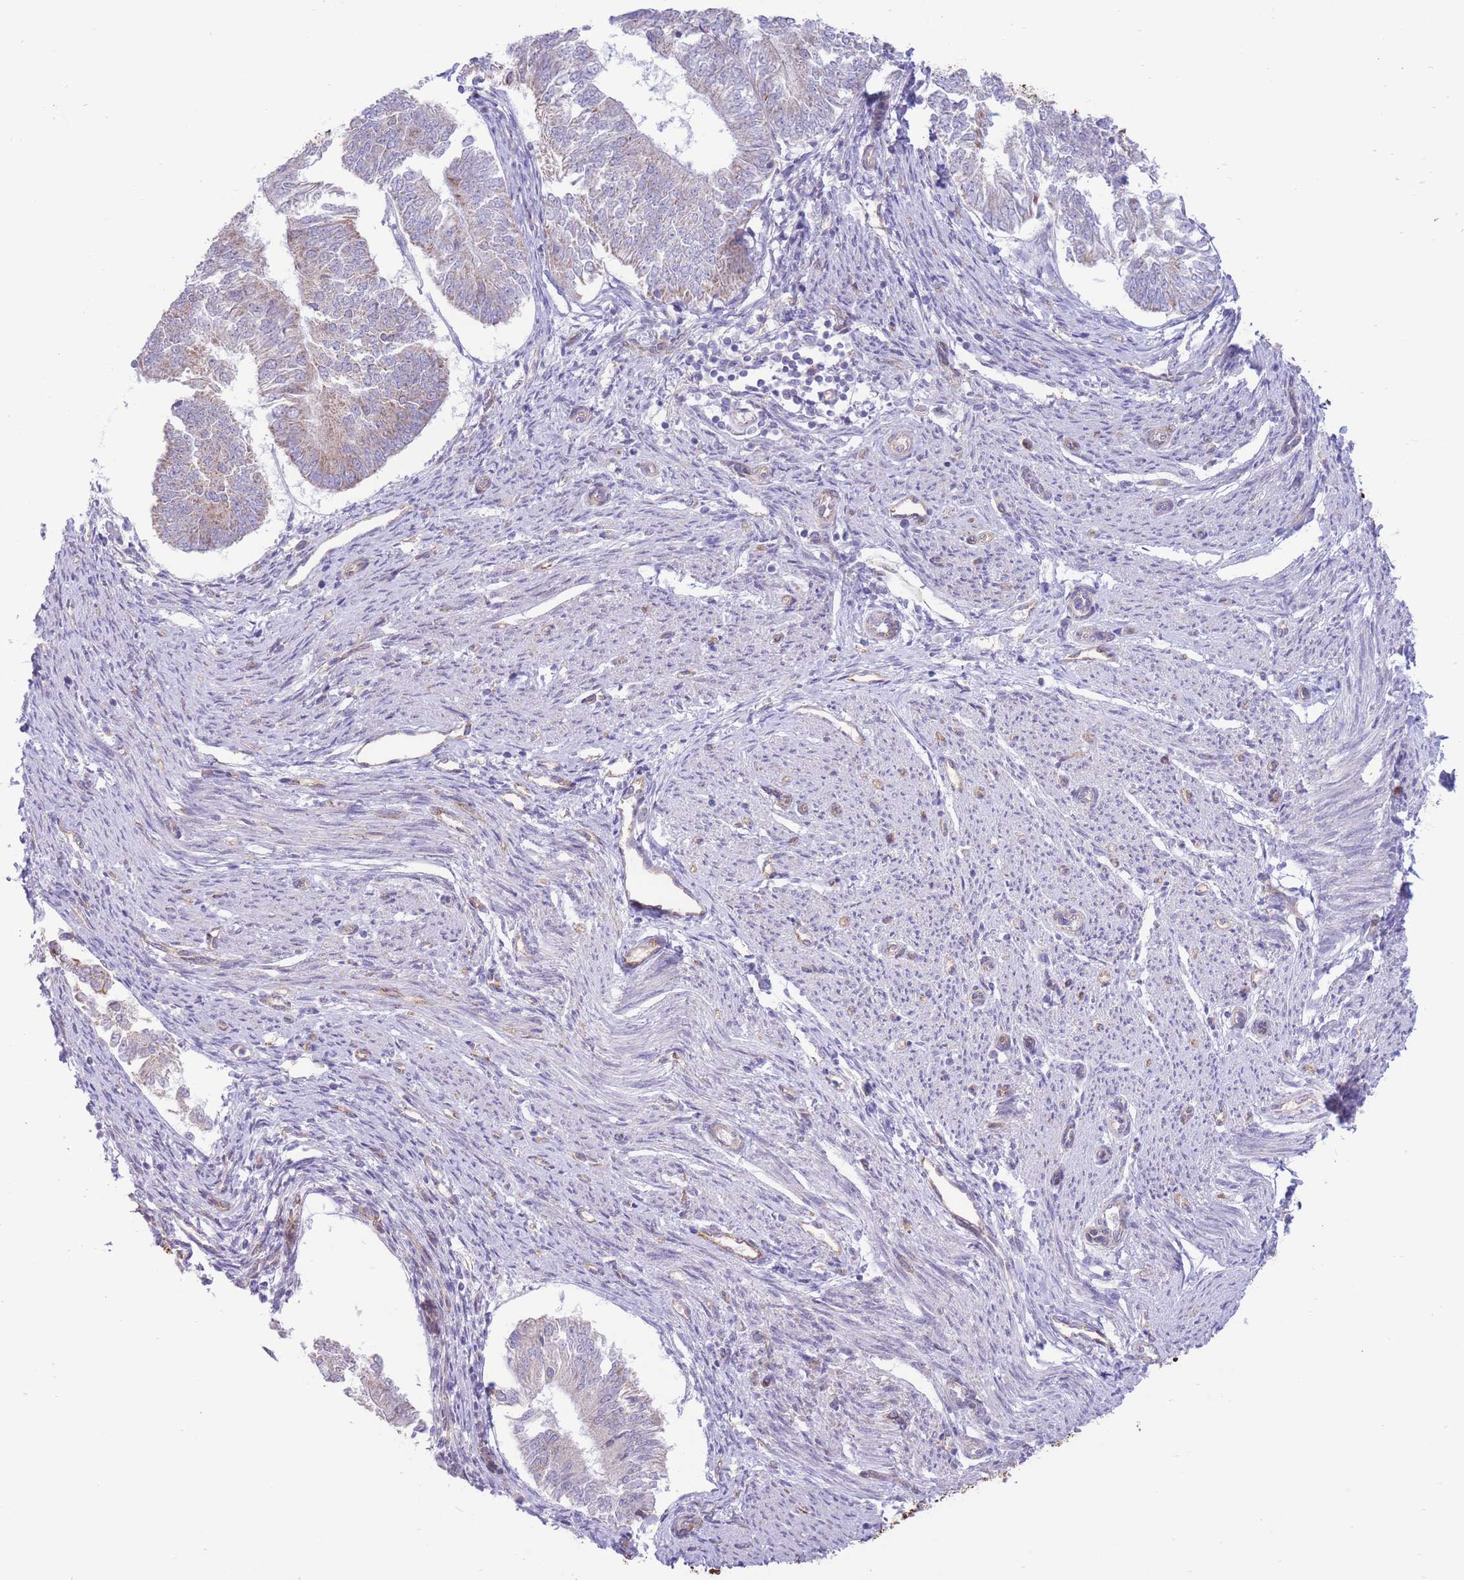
{"staining": {"intensity": "weak", "quantity": "<25%", "location": "cytoplasmic/membranous"}, "tissue": "endometrial cancer", "cell_type": "Tumor cells", "image_type": "cancer", "snomed": [{"axis": "morphology", "description": "Adenocarcinoma, NOS"}, {"axis": "topography", "description": "Endometrium"}], "caption": "Tumor cells show no significant protein staining in endometrial adenocarcinoma.", "gene": "MRPS31", "patient": {"sex": "female", "age": 58}}